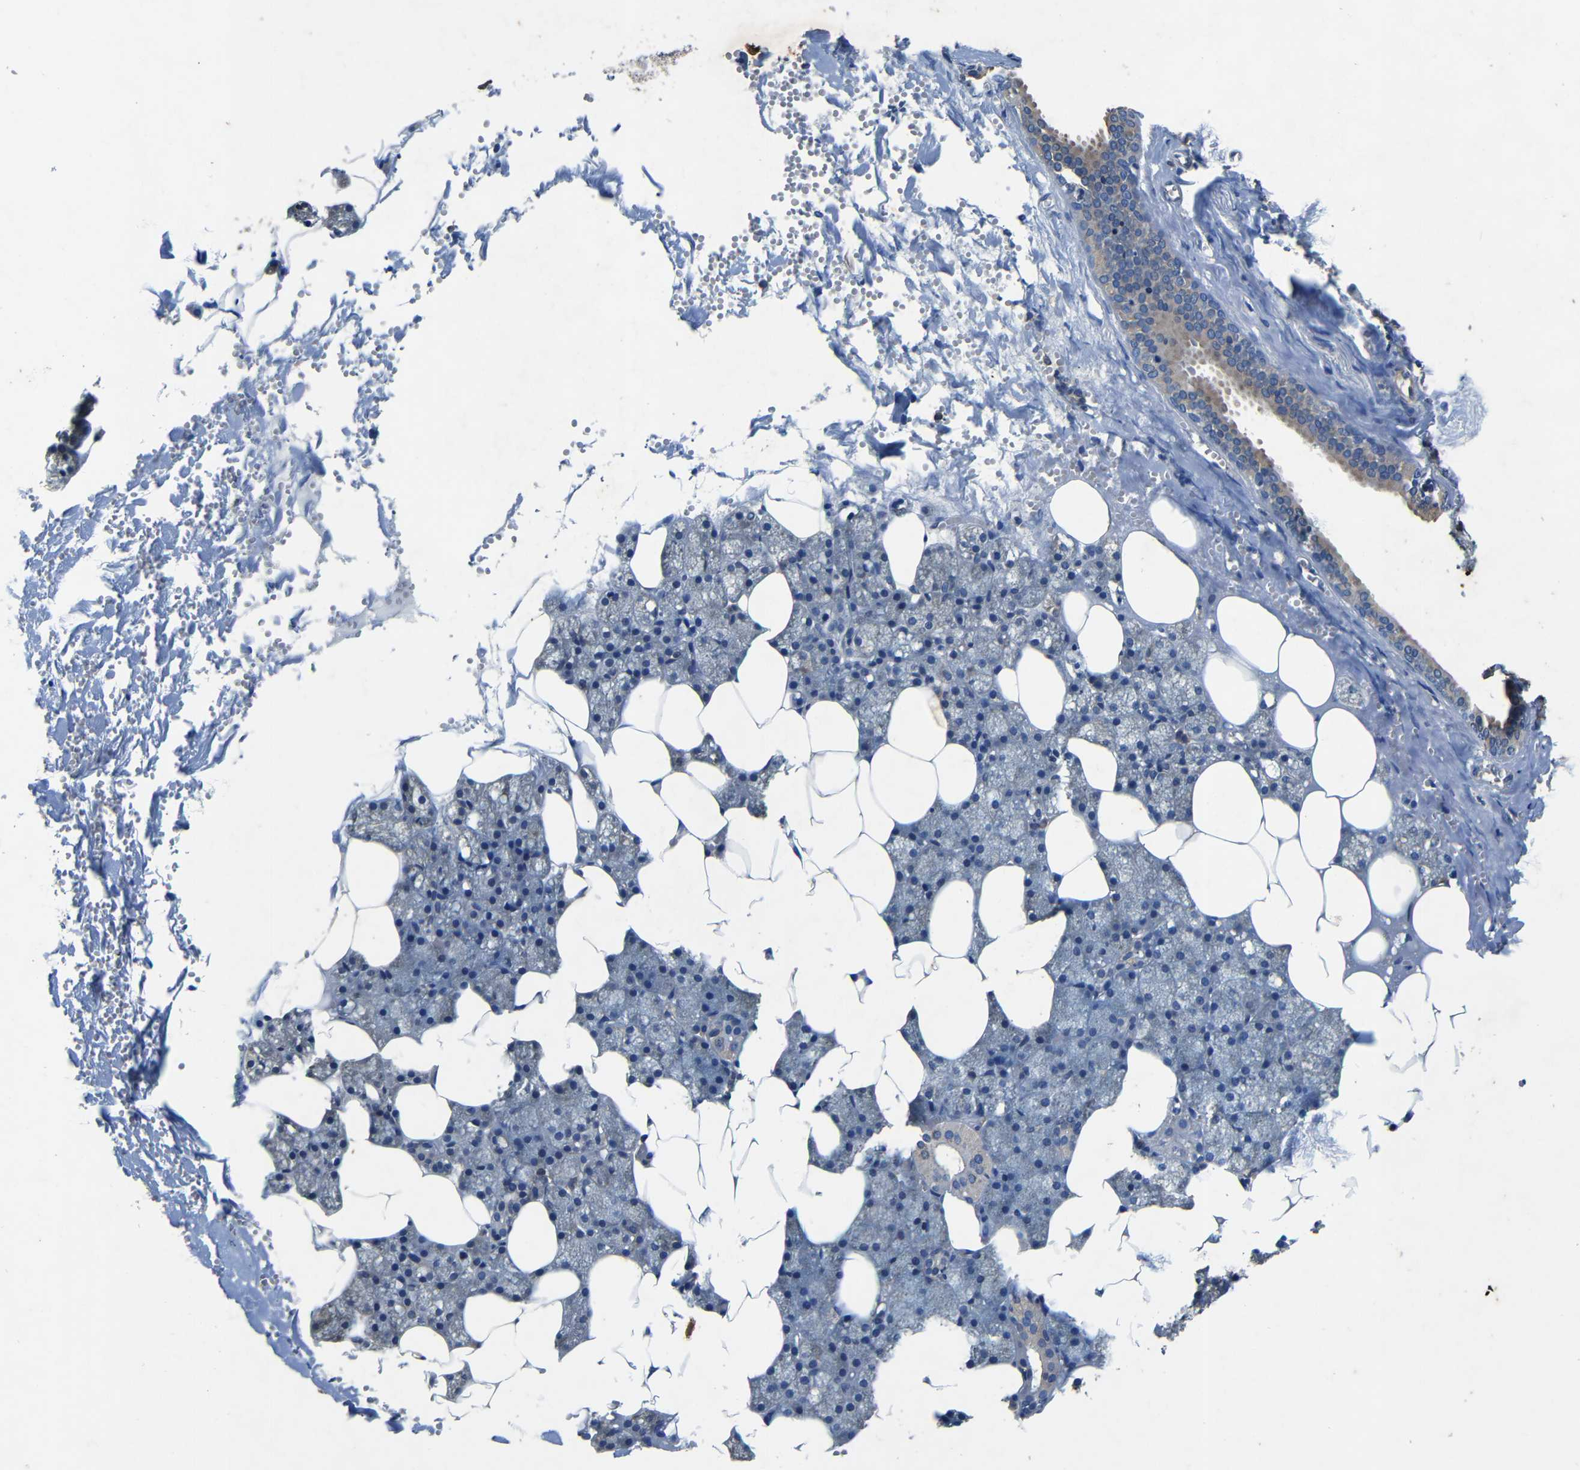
{"staining": {"intensity": "moderate", "quantity": ">75%", "location": "cytoplasmic/membranous"}, "tissue": "salivary gland", "cell_type": "Glandular cells", "image_type": "normal", "snomed": [{"axis": "morphology", "description": "Normal tissue, NOS"}, {"axis": "topography", "description": "Salivary gland"}], "caption": "This photomicrograph displays unremarkable salivary gland stained with immunohistochemistry (IHC) to label a protein in brown. The cytoplasmic/membranous of glandular cells show moderate positivity for the protein. Nuclei are counter-stained blue.", "gene": "CNR2", "patient": {"sex": "male", "age": 62}}